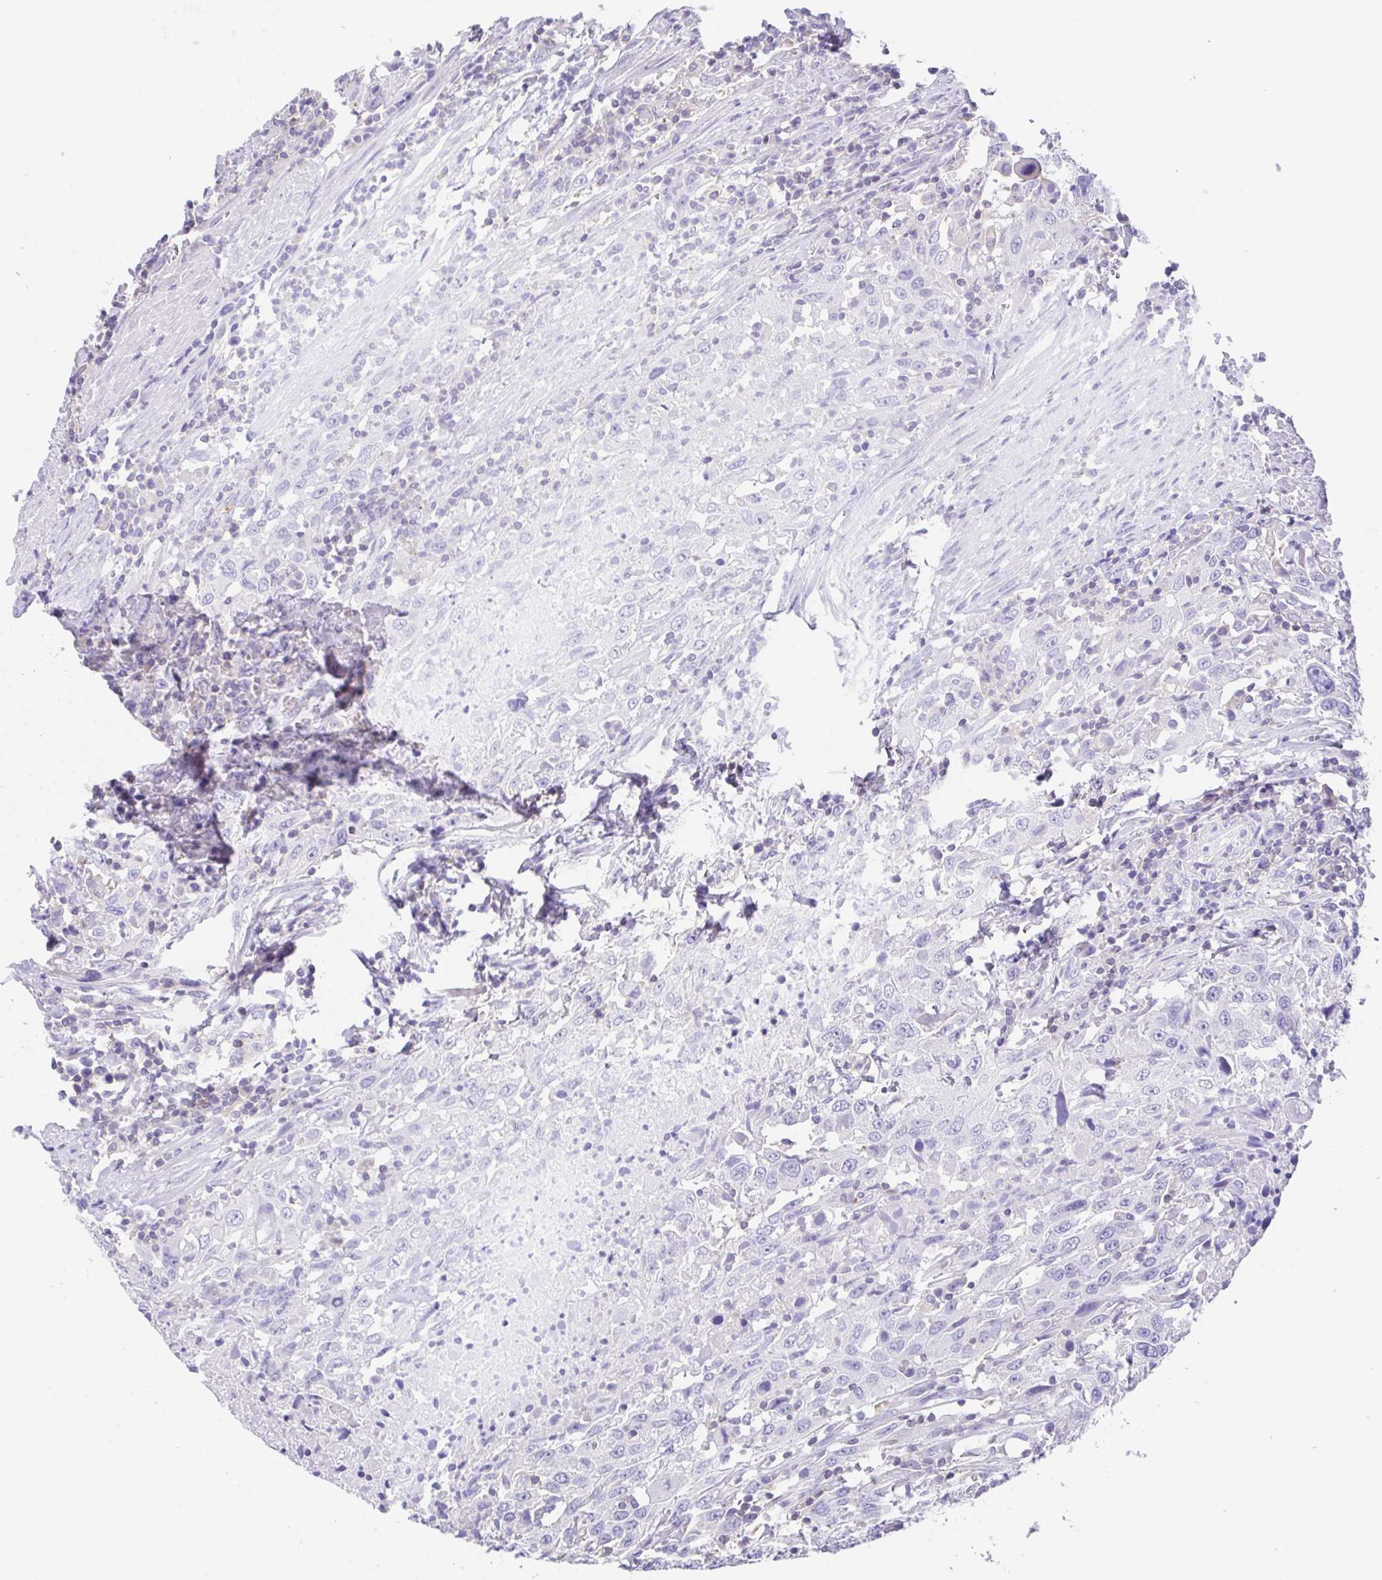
{"staining": {"intensity": "negative", "quantity": "none", "location": "none"}, "tissue": "urothelial cancer", "cell_type": "Tumor cells", "image_type": "cancer", "snomed": [{"axis": "morphology", "description": "Urothelial carcinoma, High grade"}, {"axis": "topography", "description": "Urinary bladder"}], "caption": "A high-resolution micrograph shows immunohistochemistry (IHC) staining of urothelial cancer, which demonstrates no significant staining in tumor cells.", "gene": "ARPP21", "patient": {"sex": "male", "age": 61}}